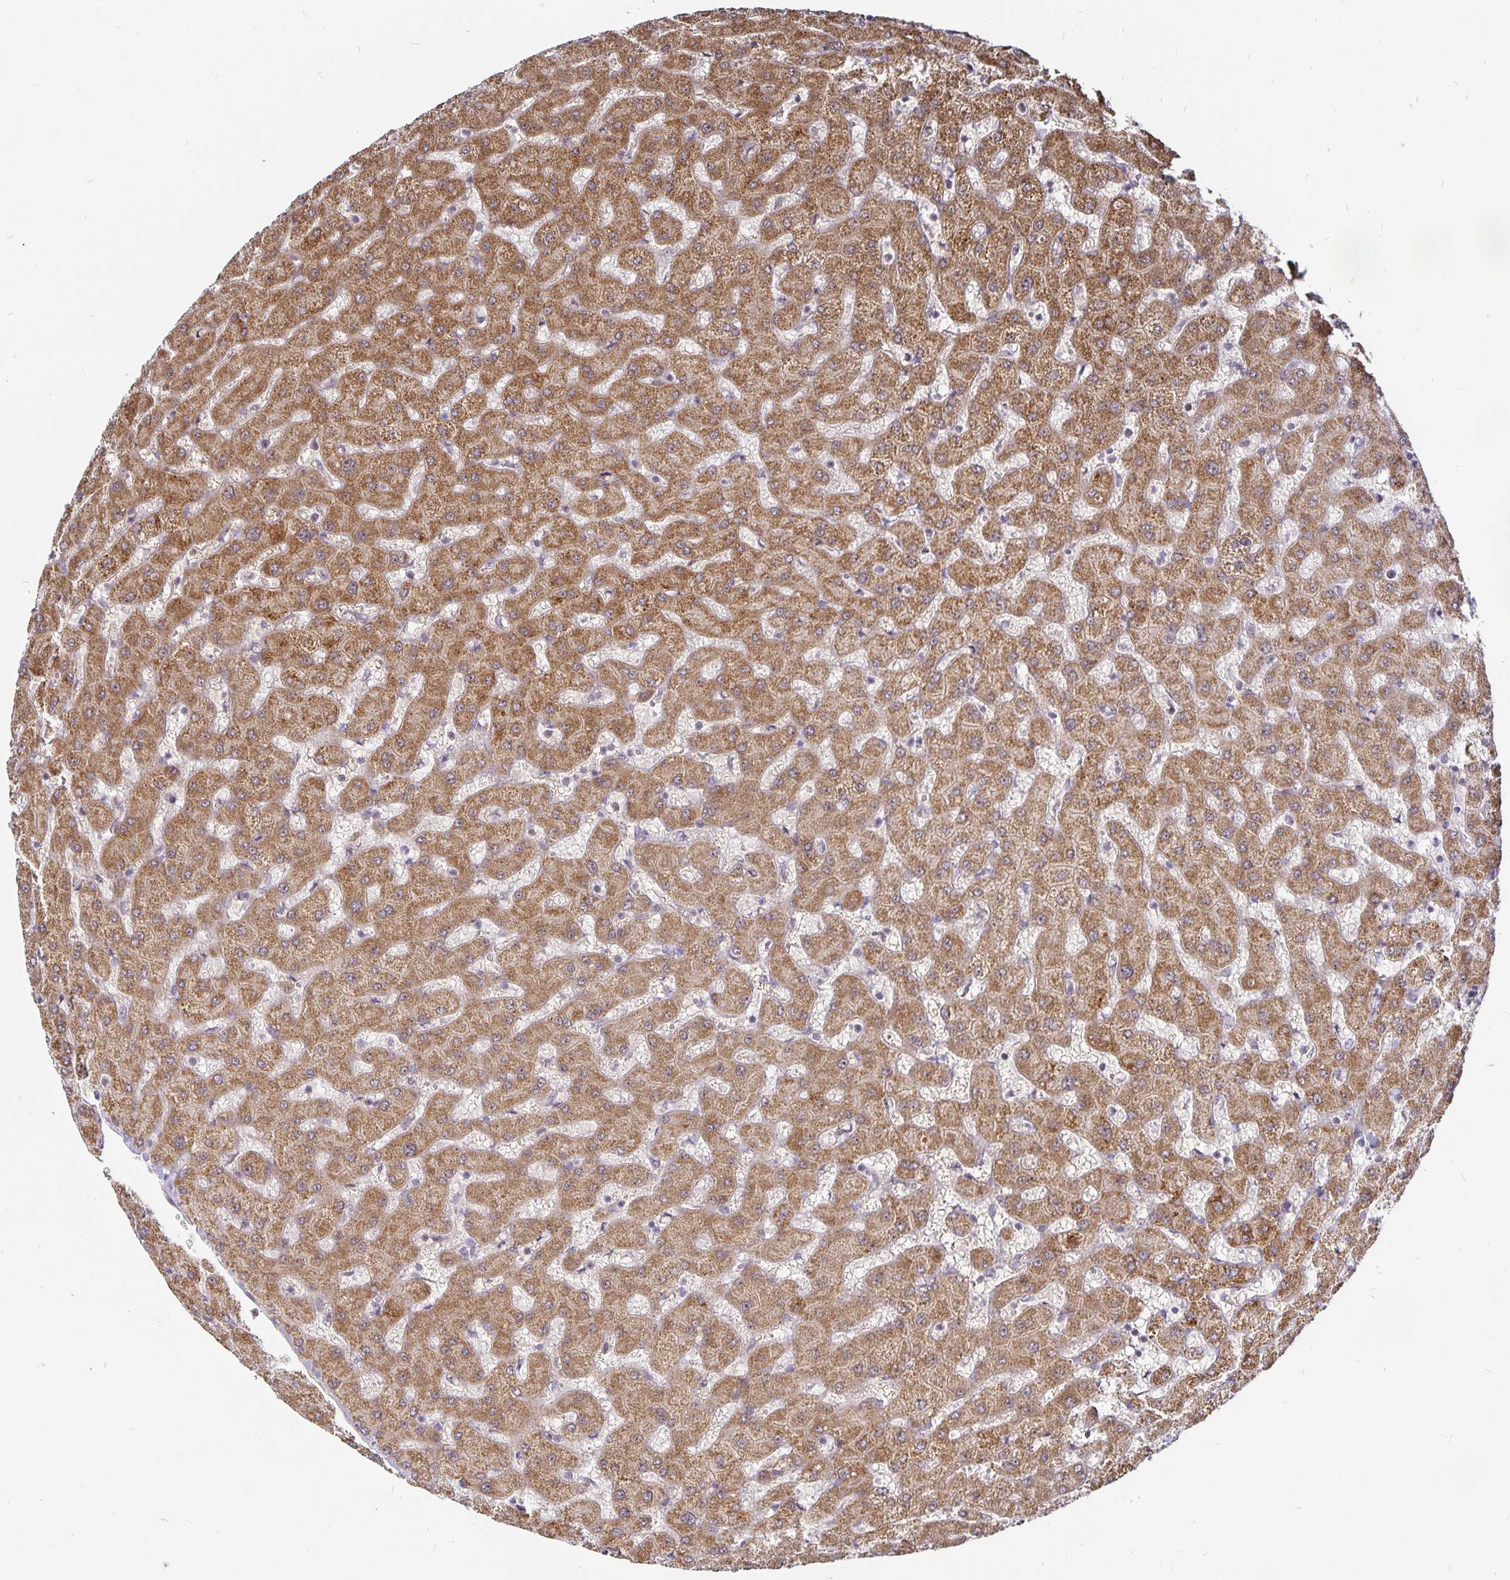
{"staining": {"intensity": "negative", "quantity": "none", "location": "none"}, "tissue": "liver", "cell_type": "Cholangiocytes", "image_type": "normal", "snomed": [{"axis": "morphology", "description": "Normal tissue, NOS"}, {"axis": "topography", "description": "Liver"}], "caption": "IHC photomicrograph of benign liver: liver stained with DAB (3,3'-diaminobenzidine) reveals no significant protein positivity in cholangiocytes. Brightfield microscopy of immunohistochemistry stained with DAB (brown) and hematoxylin (blue), captured at high magnification.", "gene": "CYP27A1", "patient": {"sex": "female", "age": 63}}